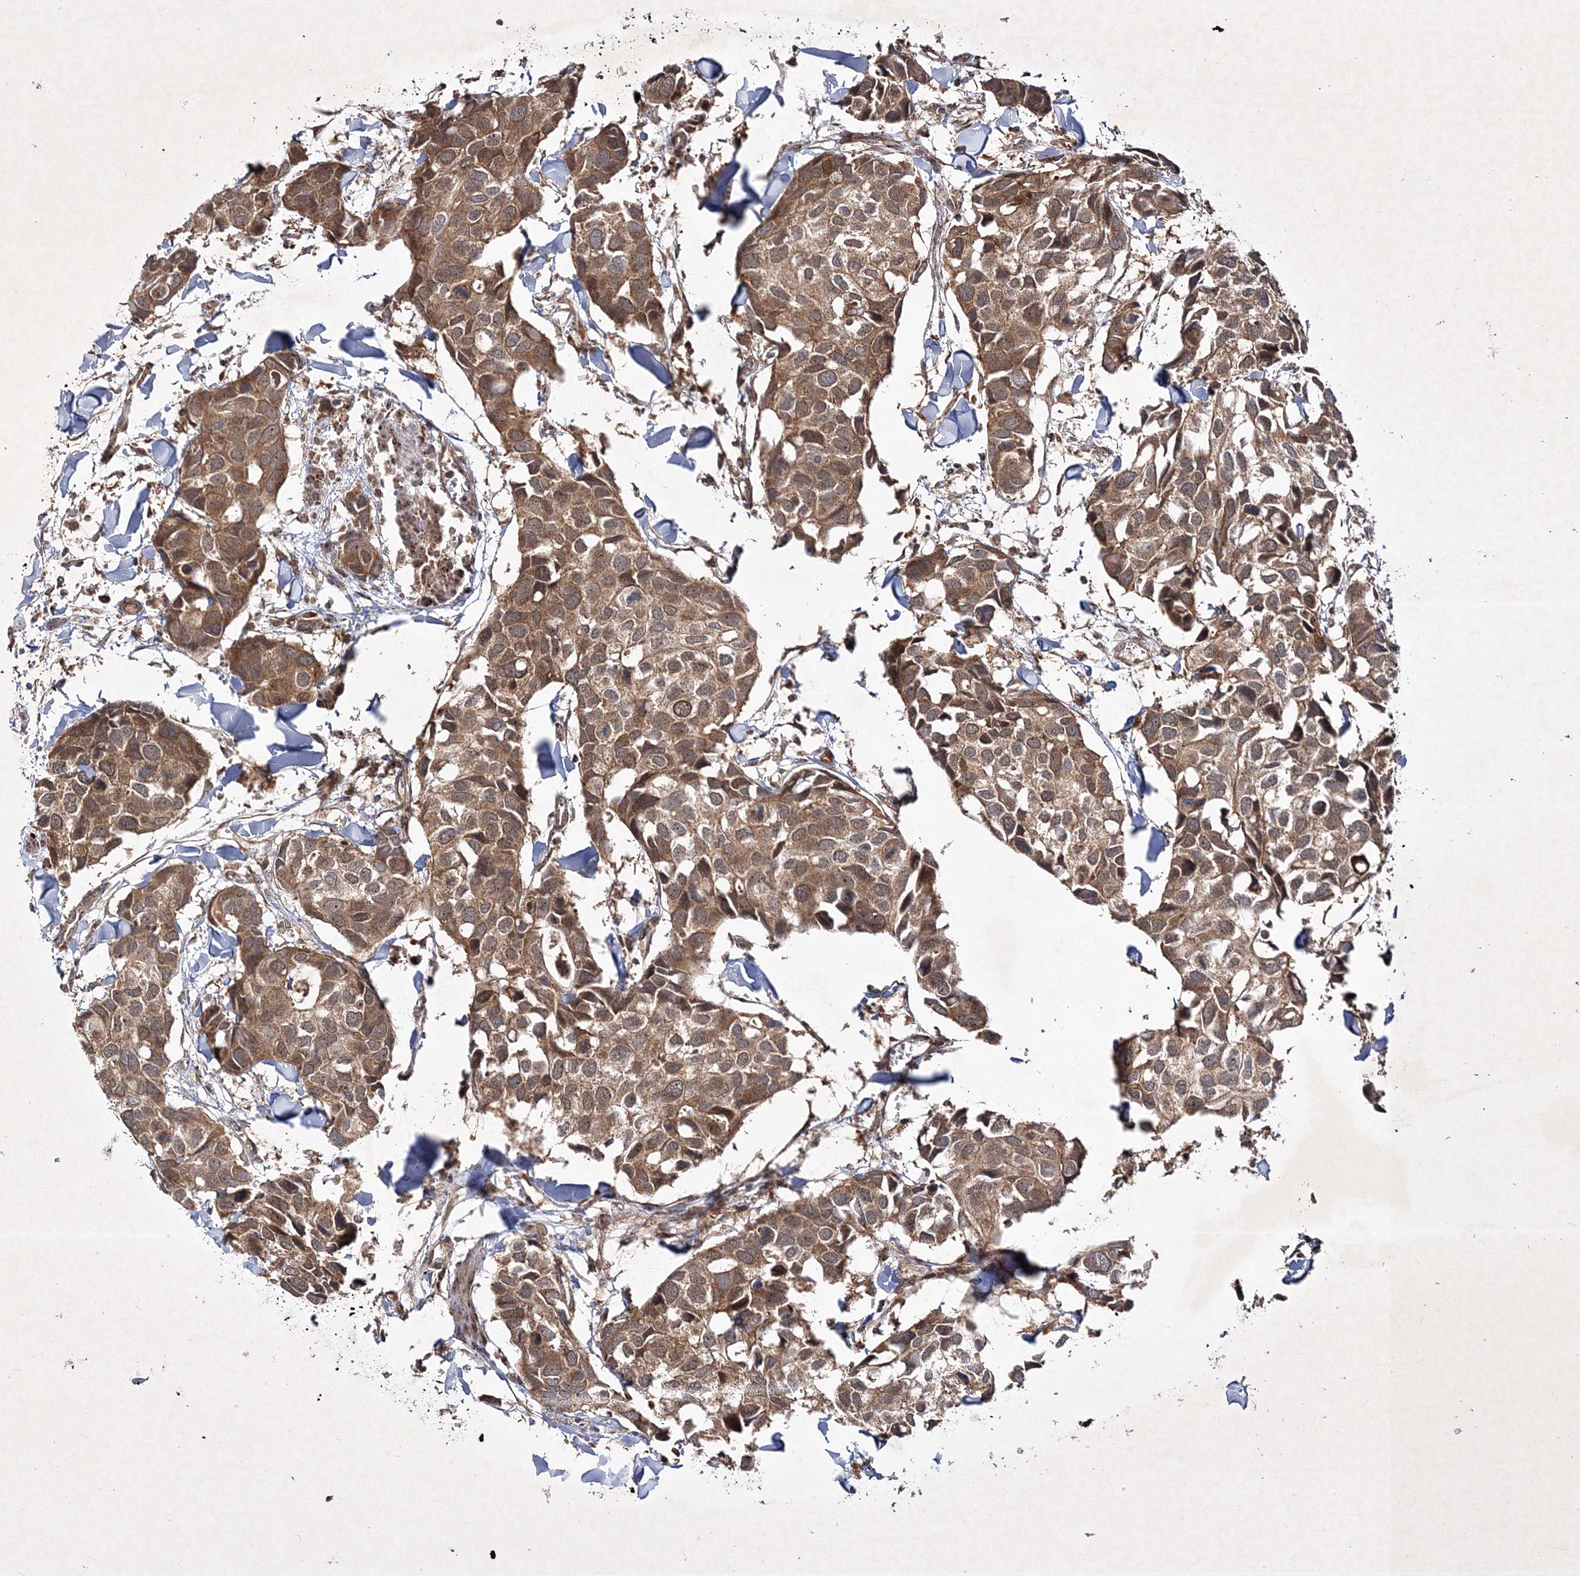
{"staining": {"intensity": "moderate", "quantity": ">75%", "location": "cytoplasmic/membranous,nuclear"}, "tissue": "breast cancer", "cell_type": "Tumor cells", "image_type": "cancer", "snomed": [{"axis": "morphology", "description": "Duct carcinoma"}, {"axis": "topography", "description": "Breast"}], "caption": "Immunohistochemical staining of breast cancer demonstrates medium levels of moderate cytoplasmic/membranous and nuclear expression in approximately >75% of tumor cells.", "gene": "SCRN3", "patient": {"sex": "female", "age": 83}}